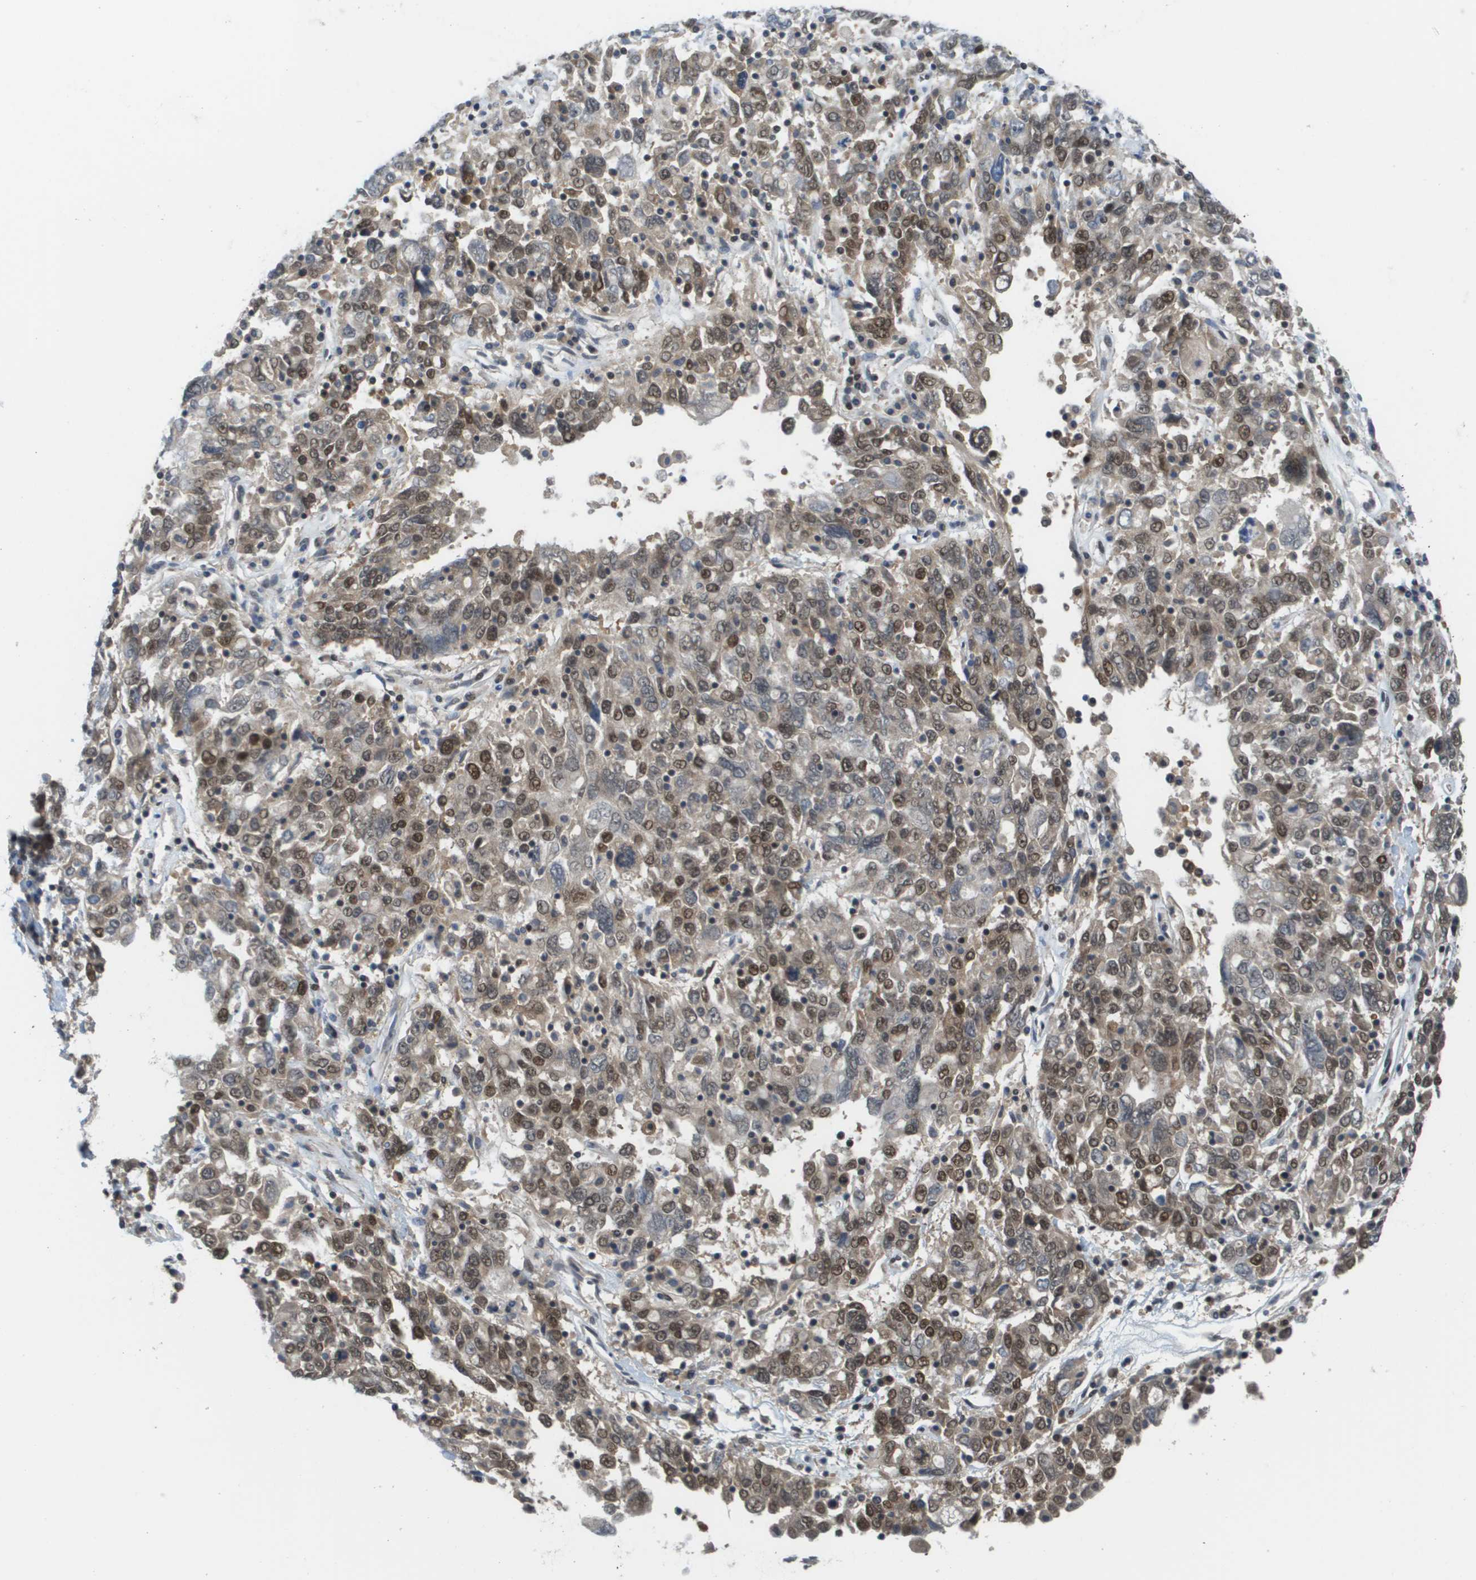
{"staining": {"intensity": "moderate", "quantity": "25%-75%", "location": "nuclear"}, "tissue": "ovarian cancer", "cell_type": "Tumor cells", "image_type": "cancer", "snomed": [{"axis": "morphology", "description": "Carcinoma, endometroid"}, {"axis": "topography", "description": "Ovary"}], "caption": "Moderate nuclear staining is seen in about 25%-75% of tumor cells in ovarian cancer.", "gene": "PRCC", "patient": {"sex": "female", "age": 62}}